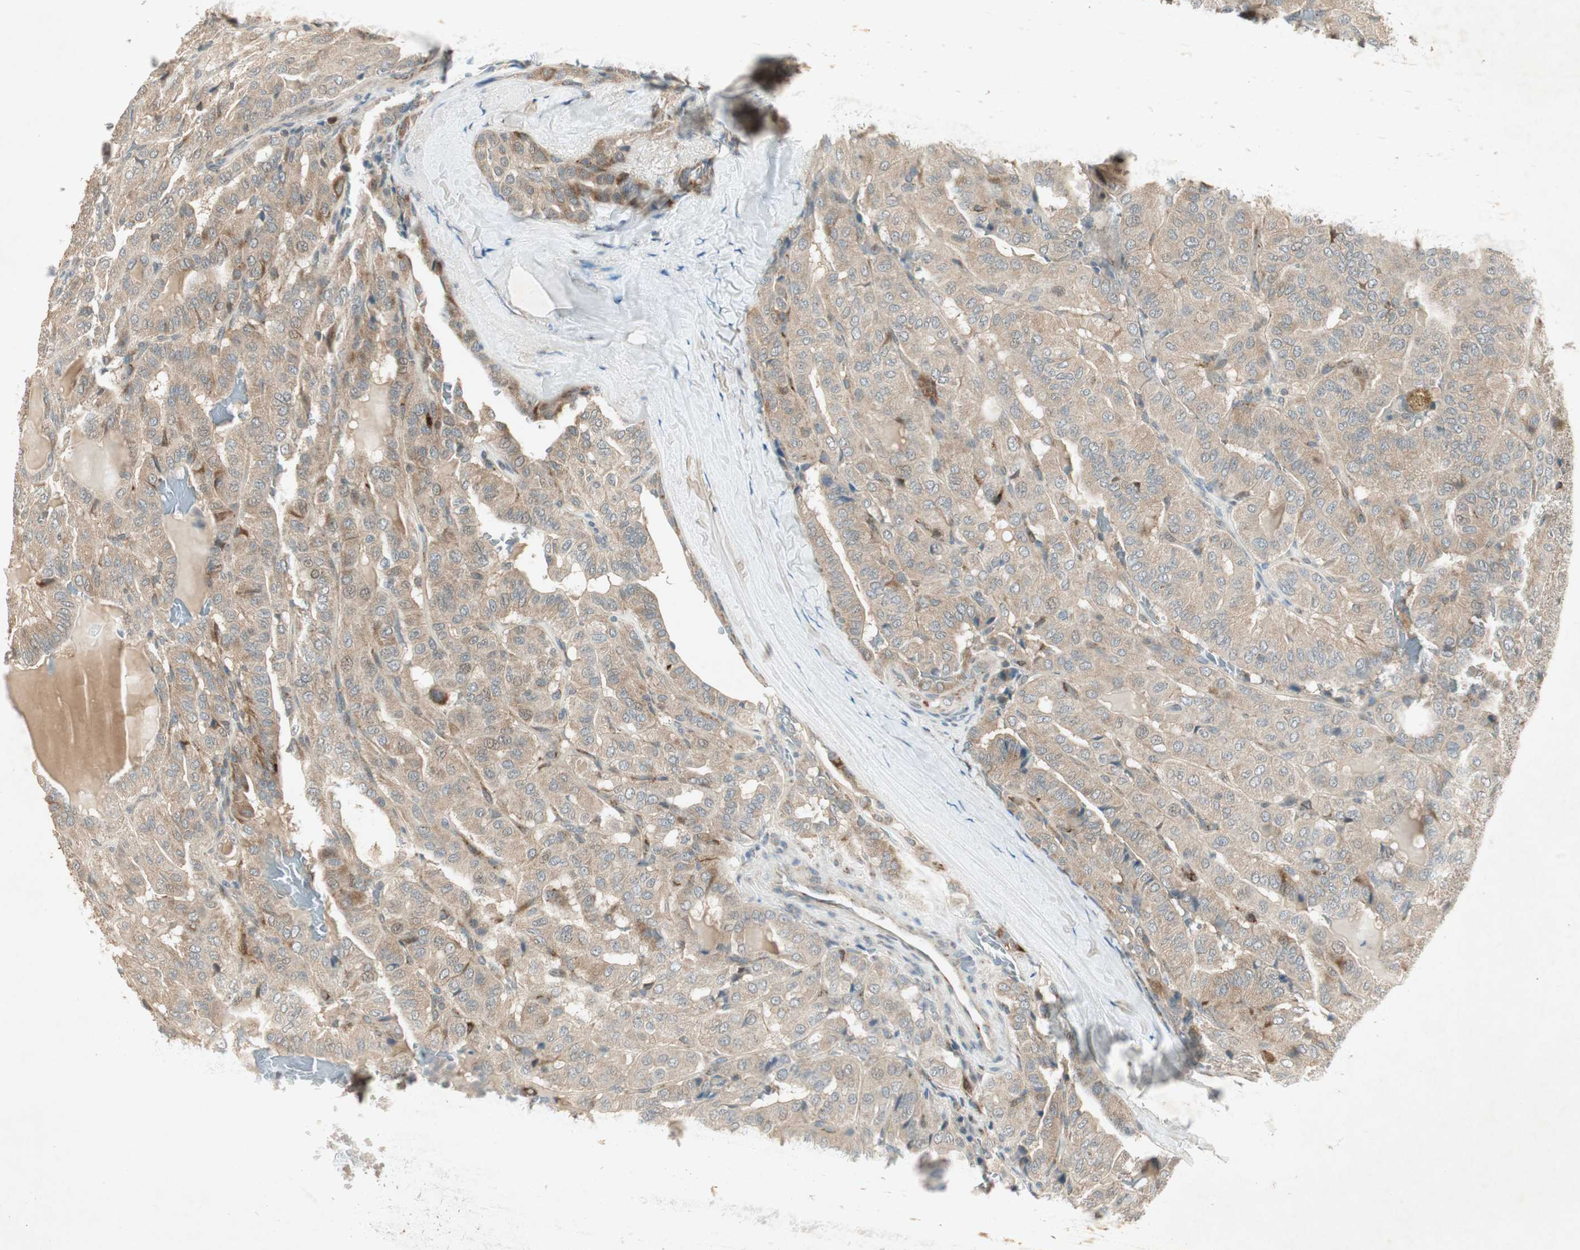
{"staining": {"intensity": "moderate", "quantity": ">75%", "location": "cytoplasmic/membranous"}, "tissue": "thyroid cancer", "cell_type": "Tumor cells", "image_type": "cancer", "snomed": [{"axis": "morphology", "description": "Papillary adenocarcinoma, NOS"}, {"axis": "topography", "description": "Thyroid gland"}], "caption": "Protein analysis of thyroid cancer tissue reveals moderate cytoplasmic/membranous staining in approximately >75% of tumor cells. (Stains: DAB (3,3'-diaminobenzidine) in brown, nuclei in blue, Microscopy: brightfield microscopy at high magnification).", "gene": "USP2", "patient": {"sex": "male", "age": 77}}